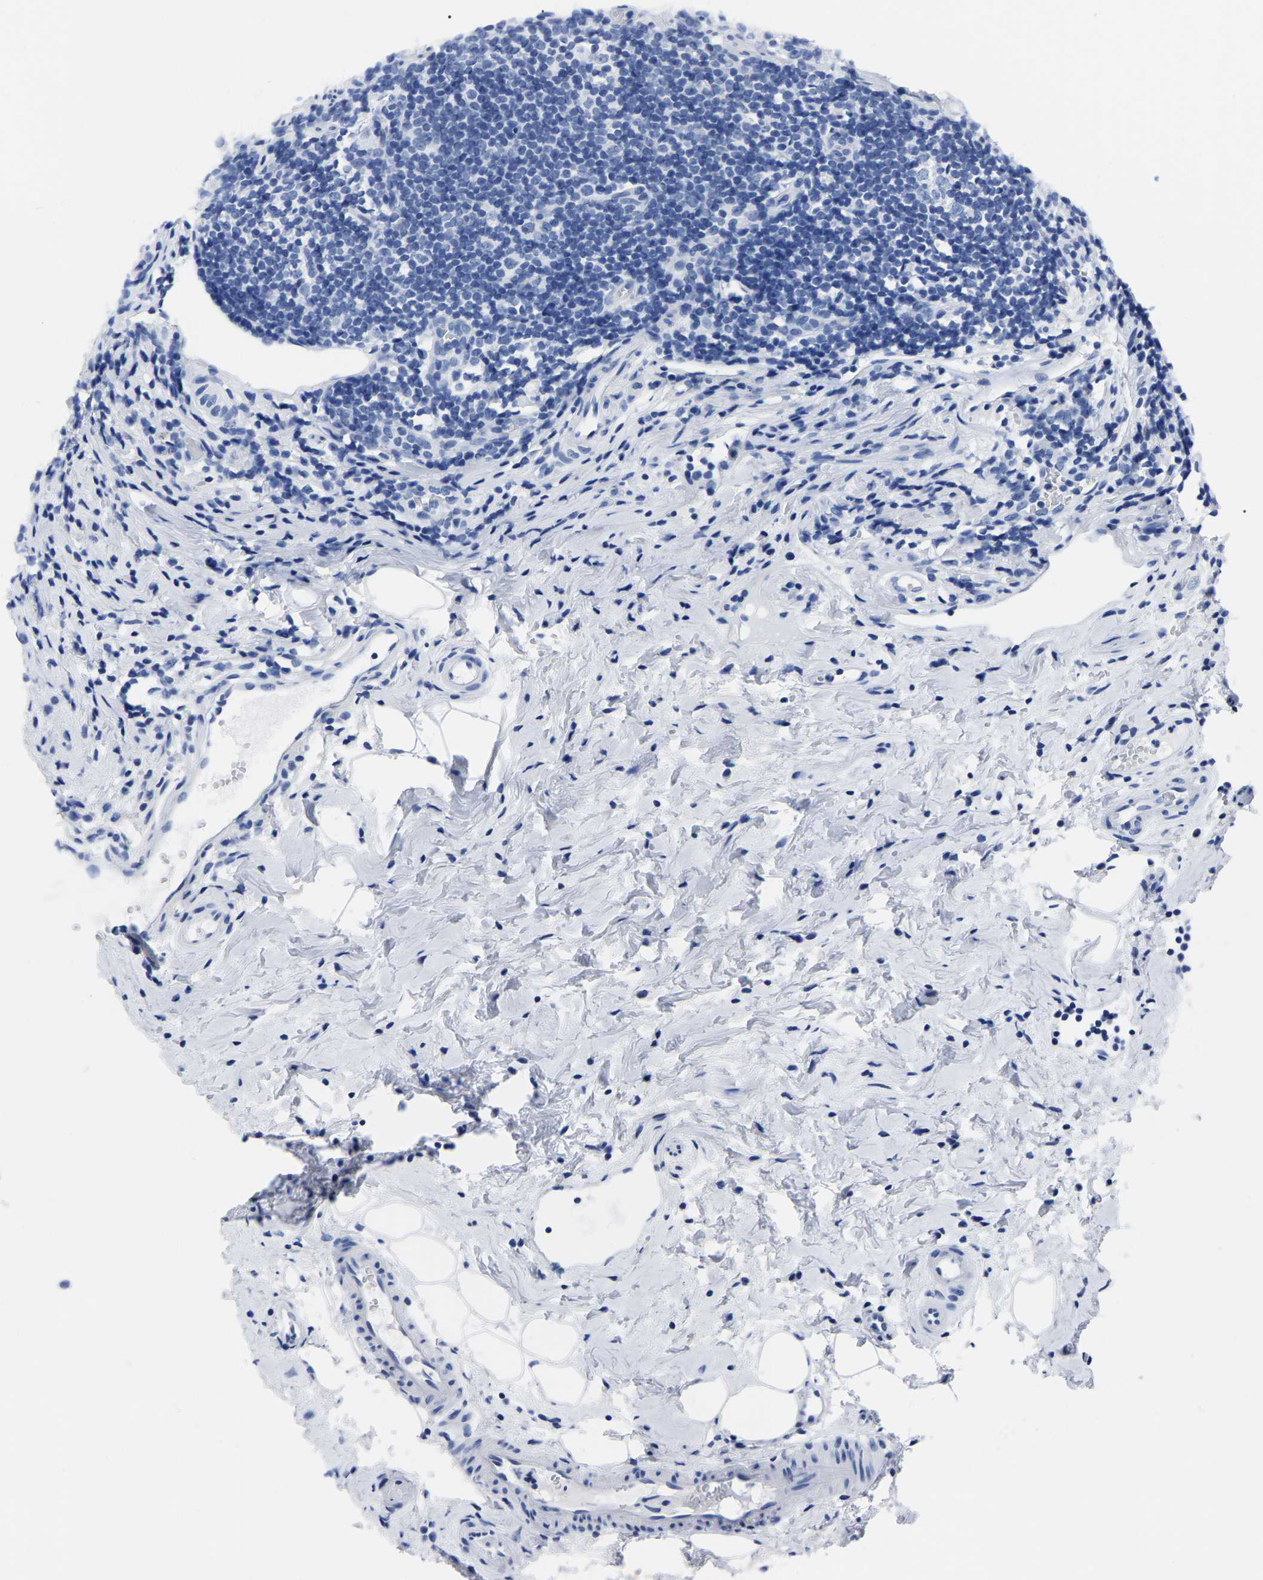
{"staining": {"intensity": "negative", "quantity": "none", "location": "none"}, "tissue": "appendix", "cell_type": "Glandular cells", "image_type": "normal", "snomed": [{"axis": "morphology", "description": "Normal tissue, NOS"}, {"axis": "topography", "description": "Appendix"}], "caption": "A high-resolution micrograph shows IHC staining of normal appendix, which shows no significant positivity in glandular cells.", "gene": "IMPG2", "patient": {"sex": "female", "age": 20}}